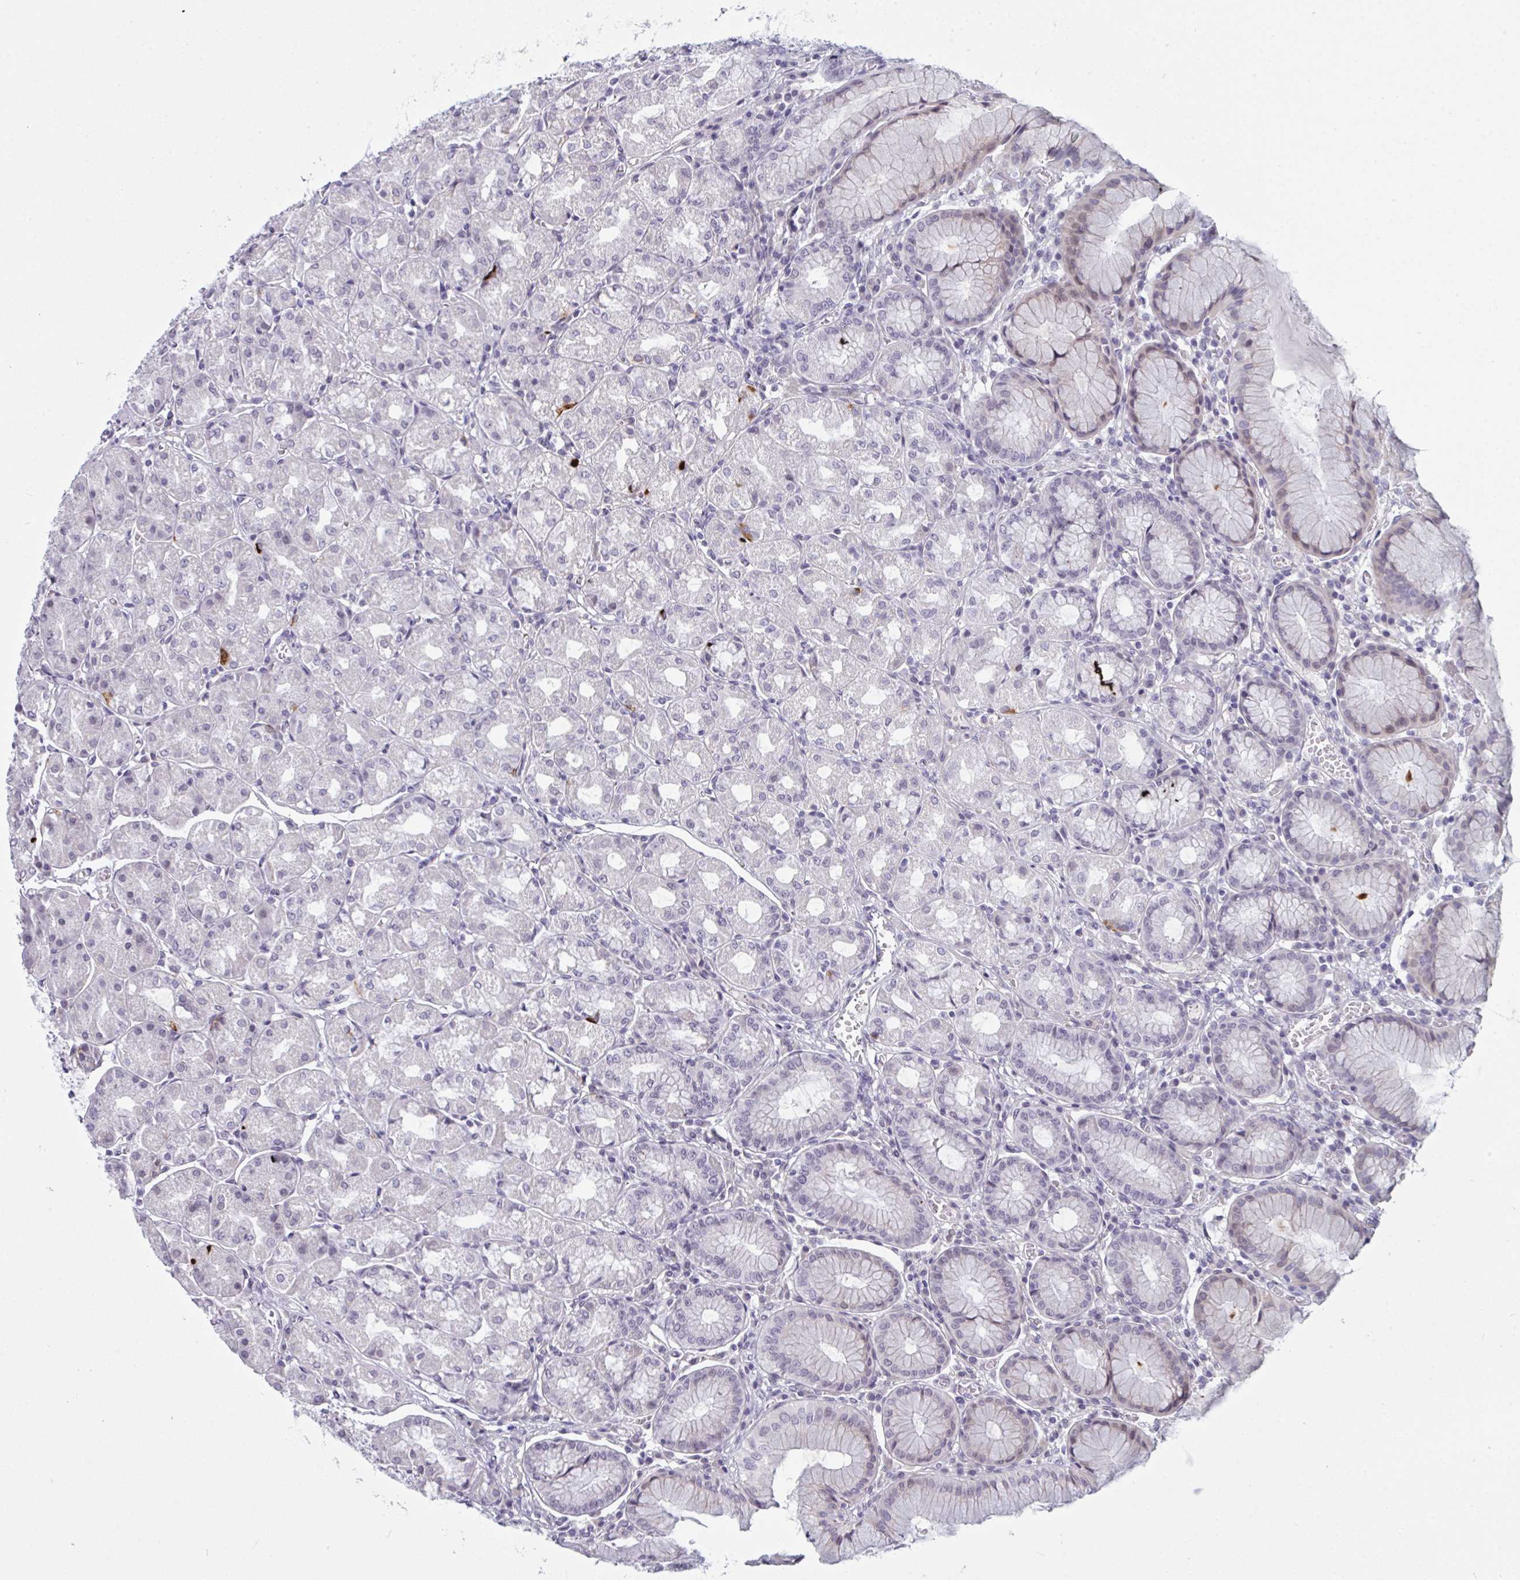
{"staining": {"intensity": "strong", "quantity": "<25%", "location": "cytoplasmic/membranous"}, "tissue": "stomach", "cell_type": "Glandular cells", "image_type": "normal", "snomed": [{"axis": "morphology", "description": "Normal tissue, NOS"}, {"axis": "topography", "description": "Stomach"}], "caption": "Glandular cells reveal strong cytoplasmic/membranous positivity in approximately <25% of cells in benign stomach.", "gene": "TCEAL8", "patient": {"sex": "male", "age": 55}}